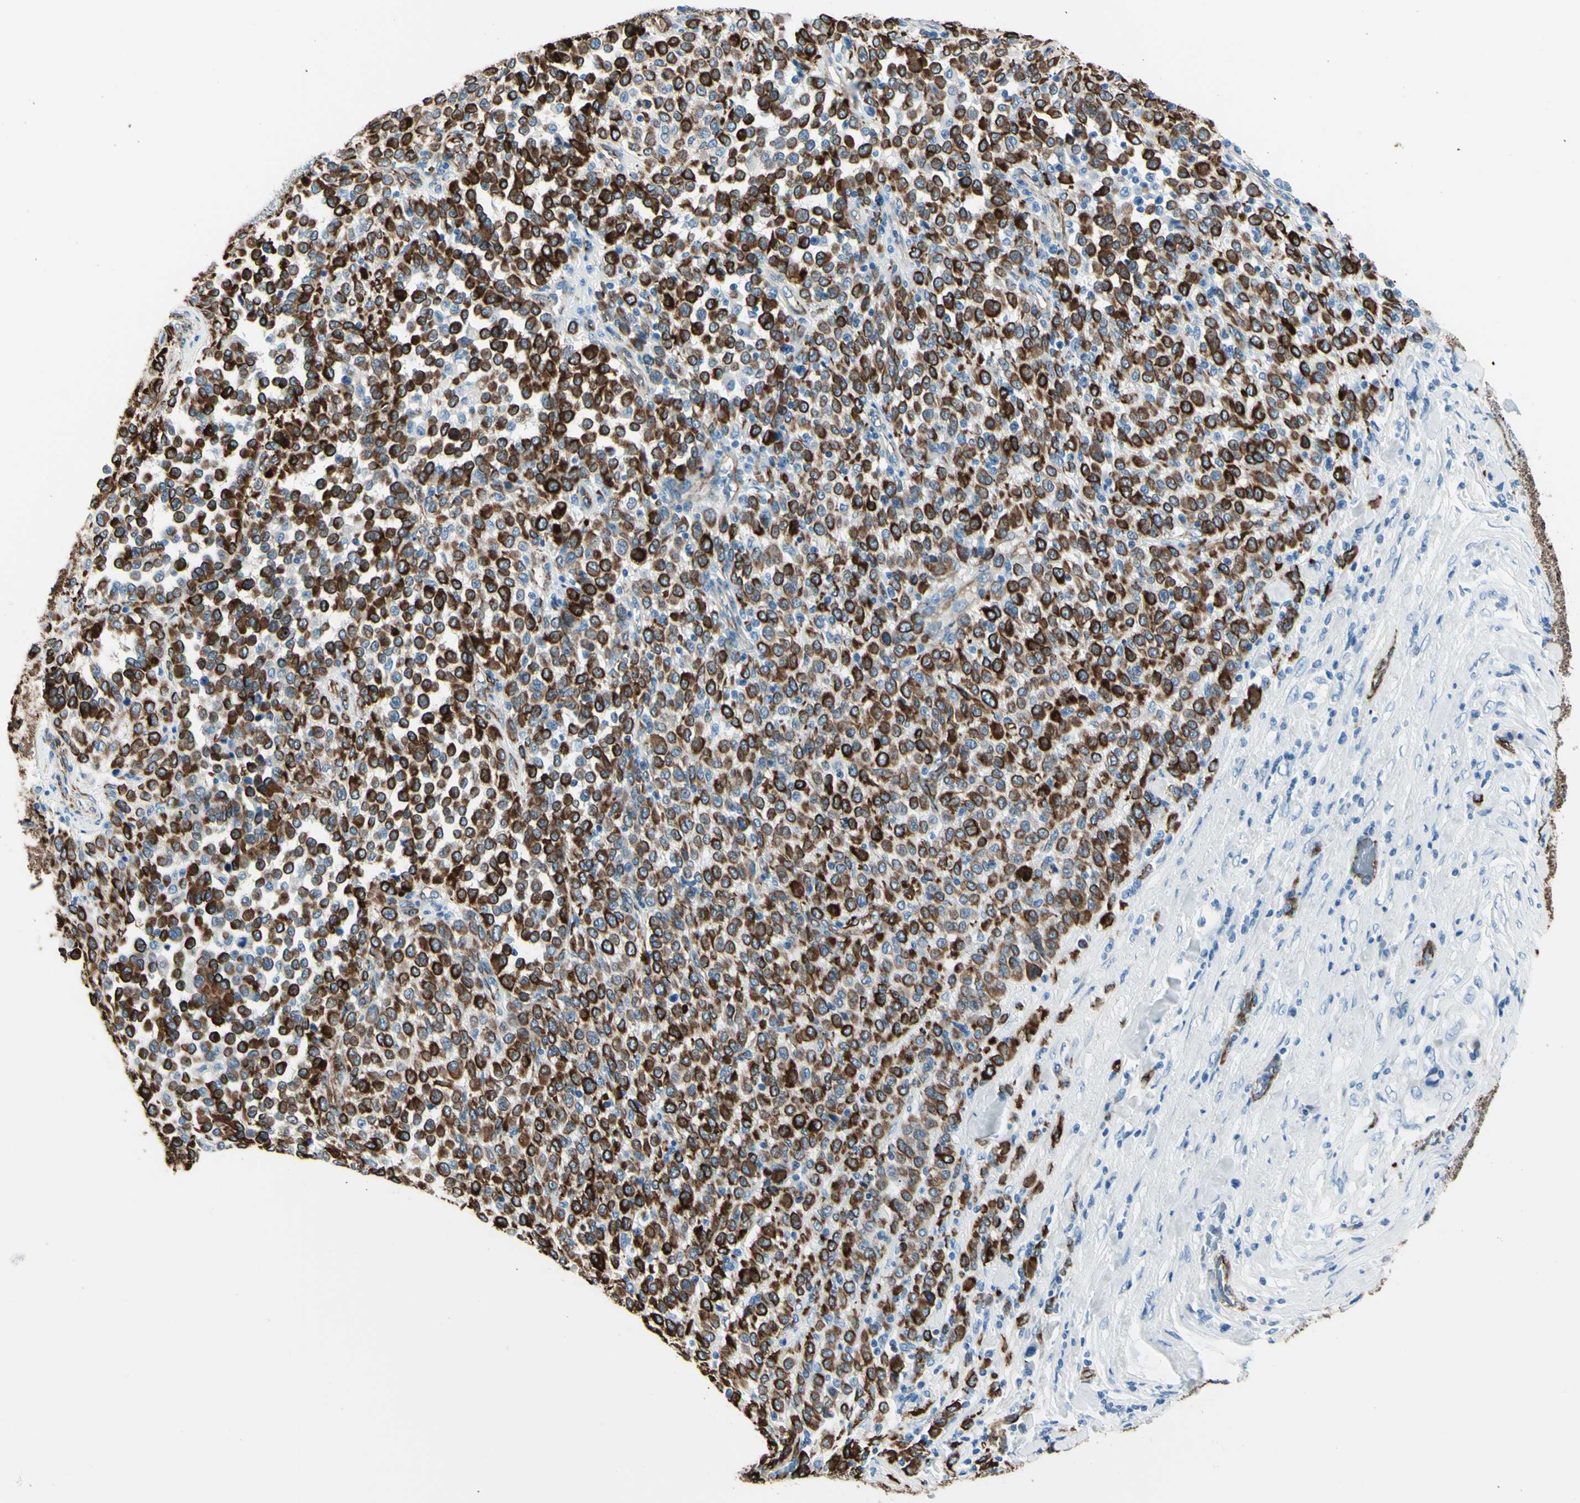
{"staining": {"intensity": "strong", "quantity": ">75%", "location": "cytoplasmic/membranous"}, "tissue": "melanoma", "cell_type": "Tumor cells", "image_type": "cancer", "snomed": [{"axis": "morphology", "description": "Malignant melanoma, Metastatic site"}, {"axis": "topography", "description": "Pancreas"}], "caption": "This image shows IHC staining of malignant melanoma (metastatic site), with high strong cytoplasmic/membranous staining in about >75% of tumor cells.", "gene": "PTH2R", "patient": {"sex": "female", "age": 30}}